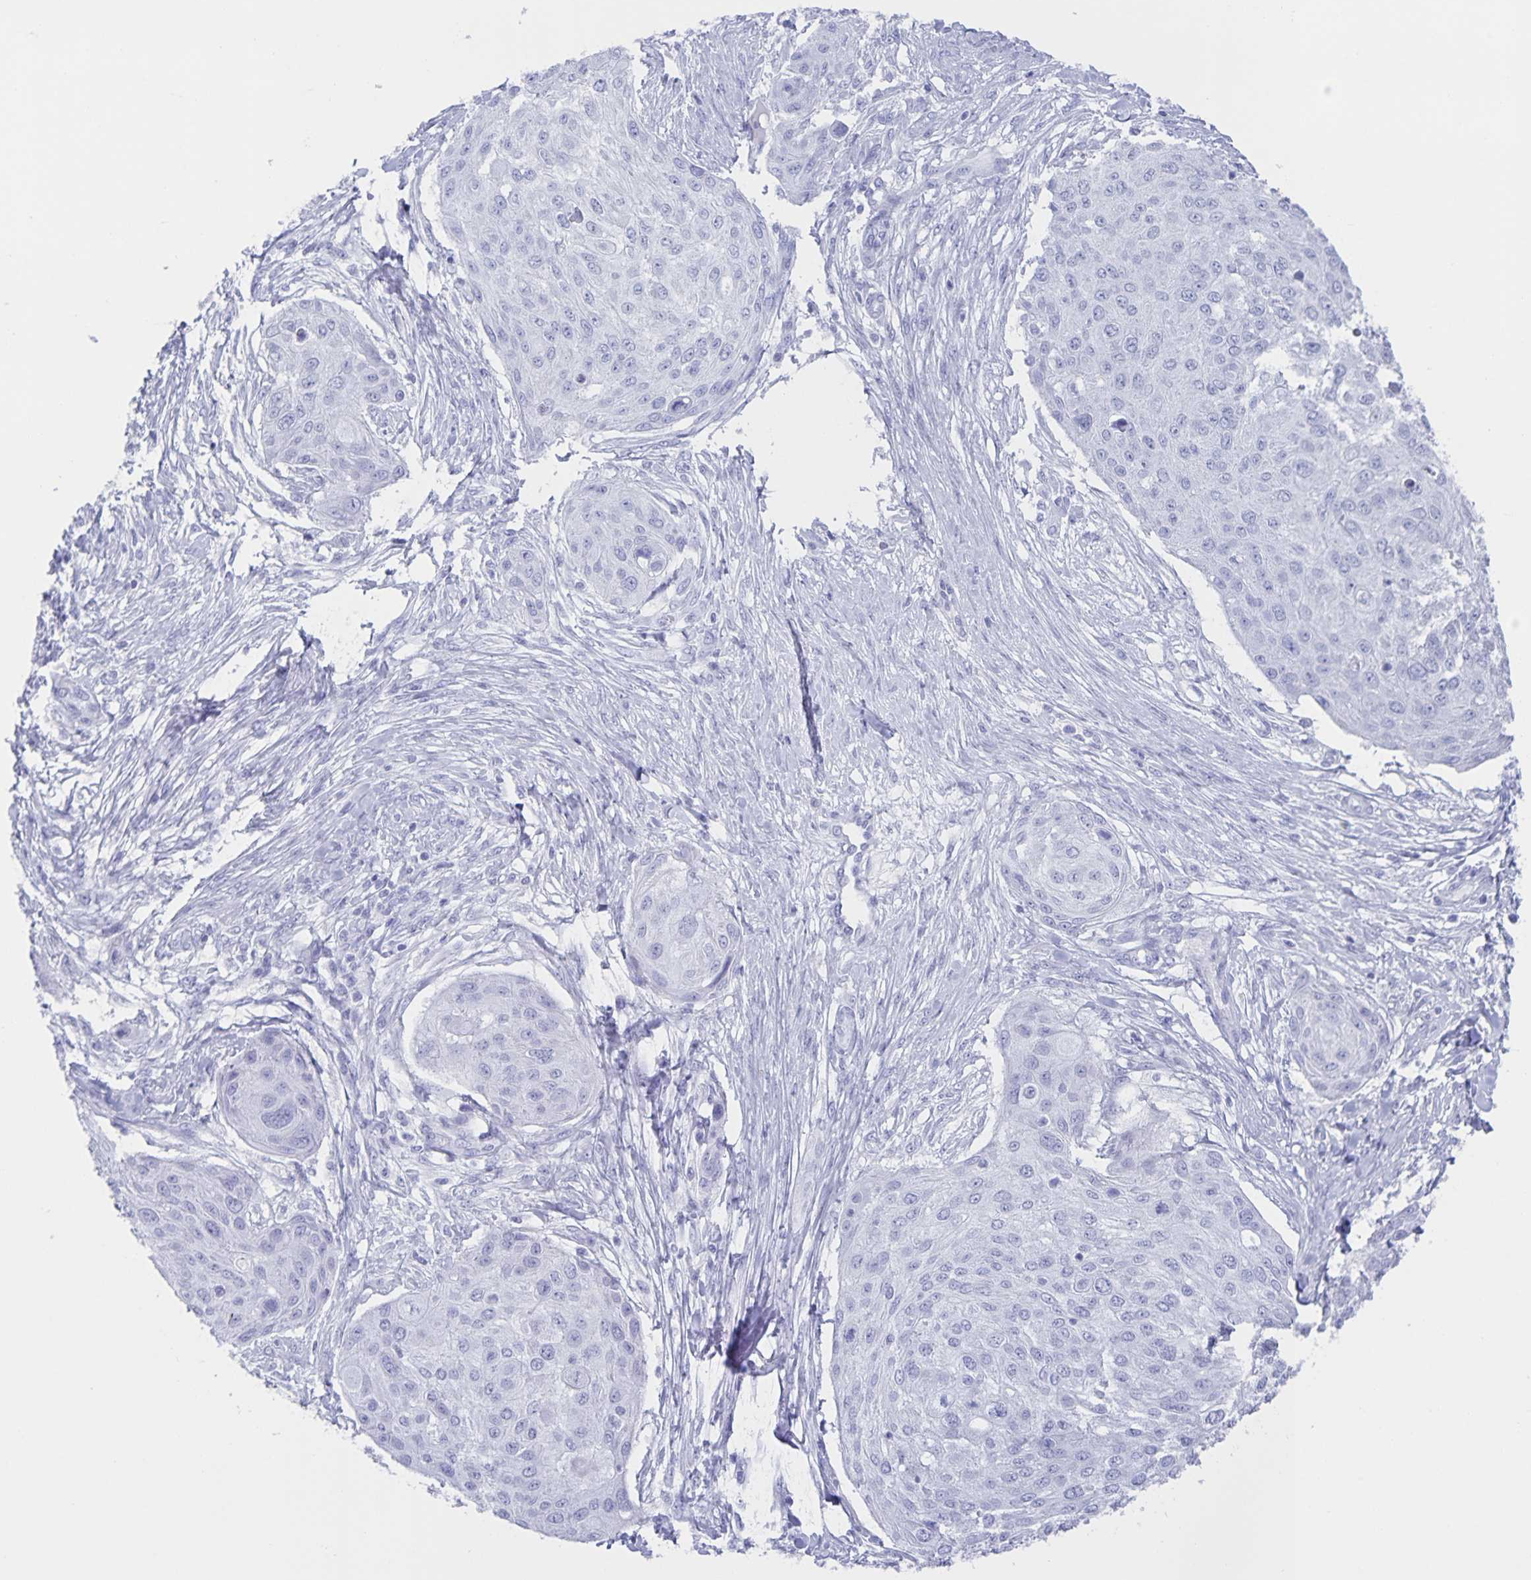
{"staining": {"intensity": "negative", "quantity": "none", "location": "none"}, "tissue": "skin cancer", "cell_type": "Tumor cells", "image_type": "cancer", "snomed": [{"axis": "morphology", "description": "Squamous cell carcinoma, NOS"}, {"axis": "topography", "description": "Skin"}], "caption": "Immunohistochemical staining of human skin squamous cell carcinoma displays no significant staining in tumor cells.", "gene": "AQP4", "patient": {"sex": "female", "age": 87}}